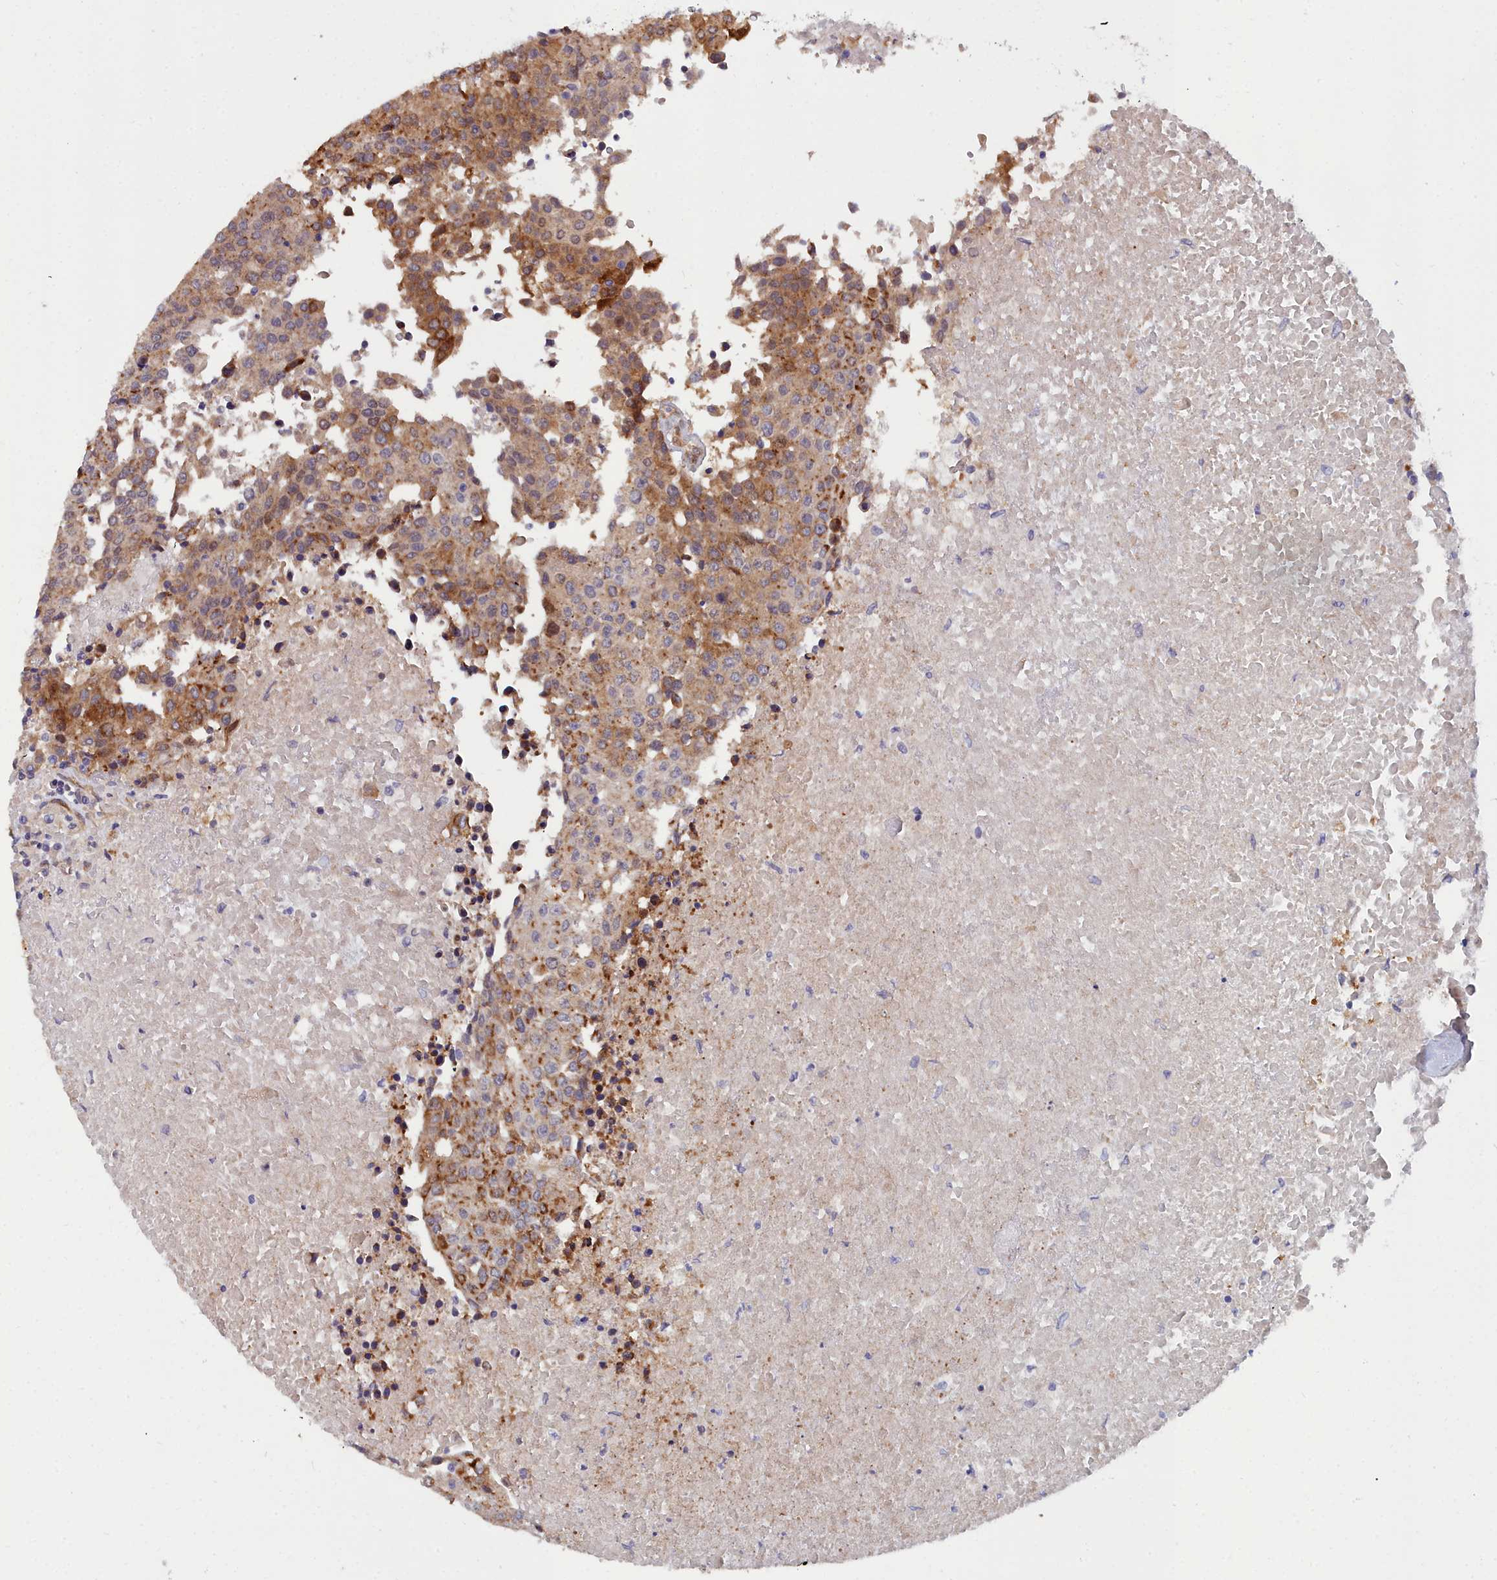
{"staining": {"intensity": "weak", "quantity": "25%-75%", "location": "cytoplasmic/membranous"}, "tissue": "urothelial cancer", "cell_type": "Tumor cells", "image_type": "cancer", "snomed": [{"axis": "morphology", "description": "Urothelial carcinoma, High grade"}, {"axis": "topography", "description": "Urinary bladder"}], "caption": "Immunohistochemical staining of human high-grade urothelial carcinoma exhibits low levels of weak cytoplasmic/membranous expression in approximately 25%-75% of tumor cells.", "gene": "RDX", "patient": {"sex": "female", "age": 85}}